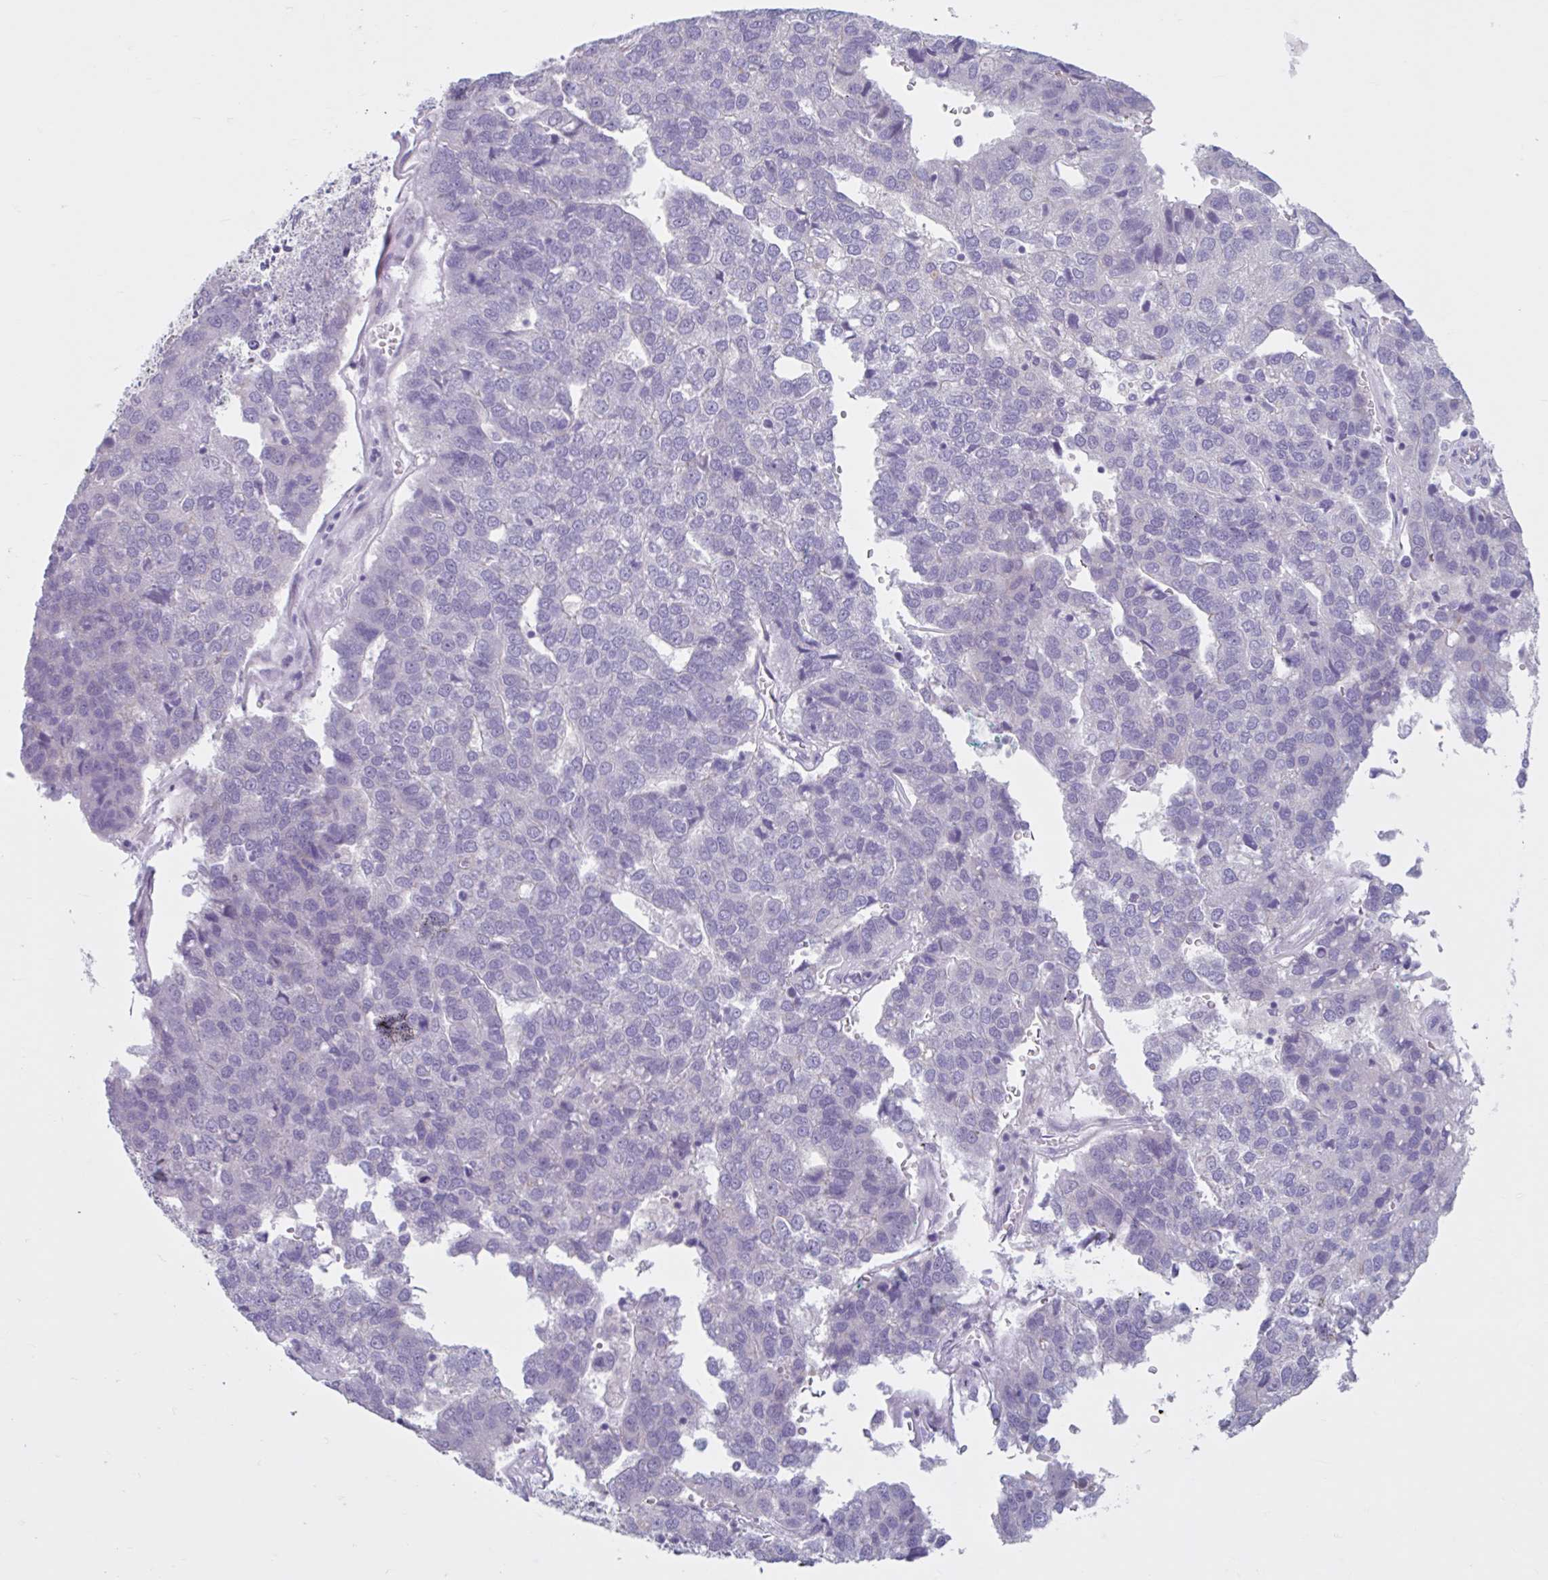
{"staining": {"intensity": "negative", "quantity": "none", "location": "none"}, "tissue": "pancreatic cancer", "cell_type": "Tumor cells", "image_type": "cancer", "snomed": [{"axis": "morphology", "description": "Adenocarcinoma, NOS"}, {"axis": "topography", "description": "Pancreas"}], "caption": "An IHC photomicrograph of pancreatic adenocarcinoma is shown. There is no staining in tumor cells of pancreatic adenocarcinoma. Nuclei are stained in blue.", "gene": "FAM153A", "patient": {"sex": "female", "age": 61}}